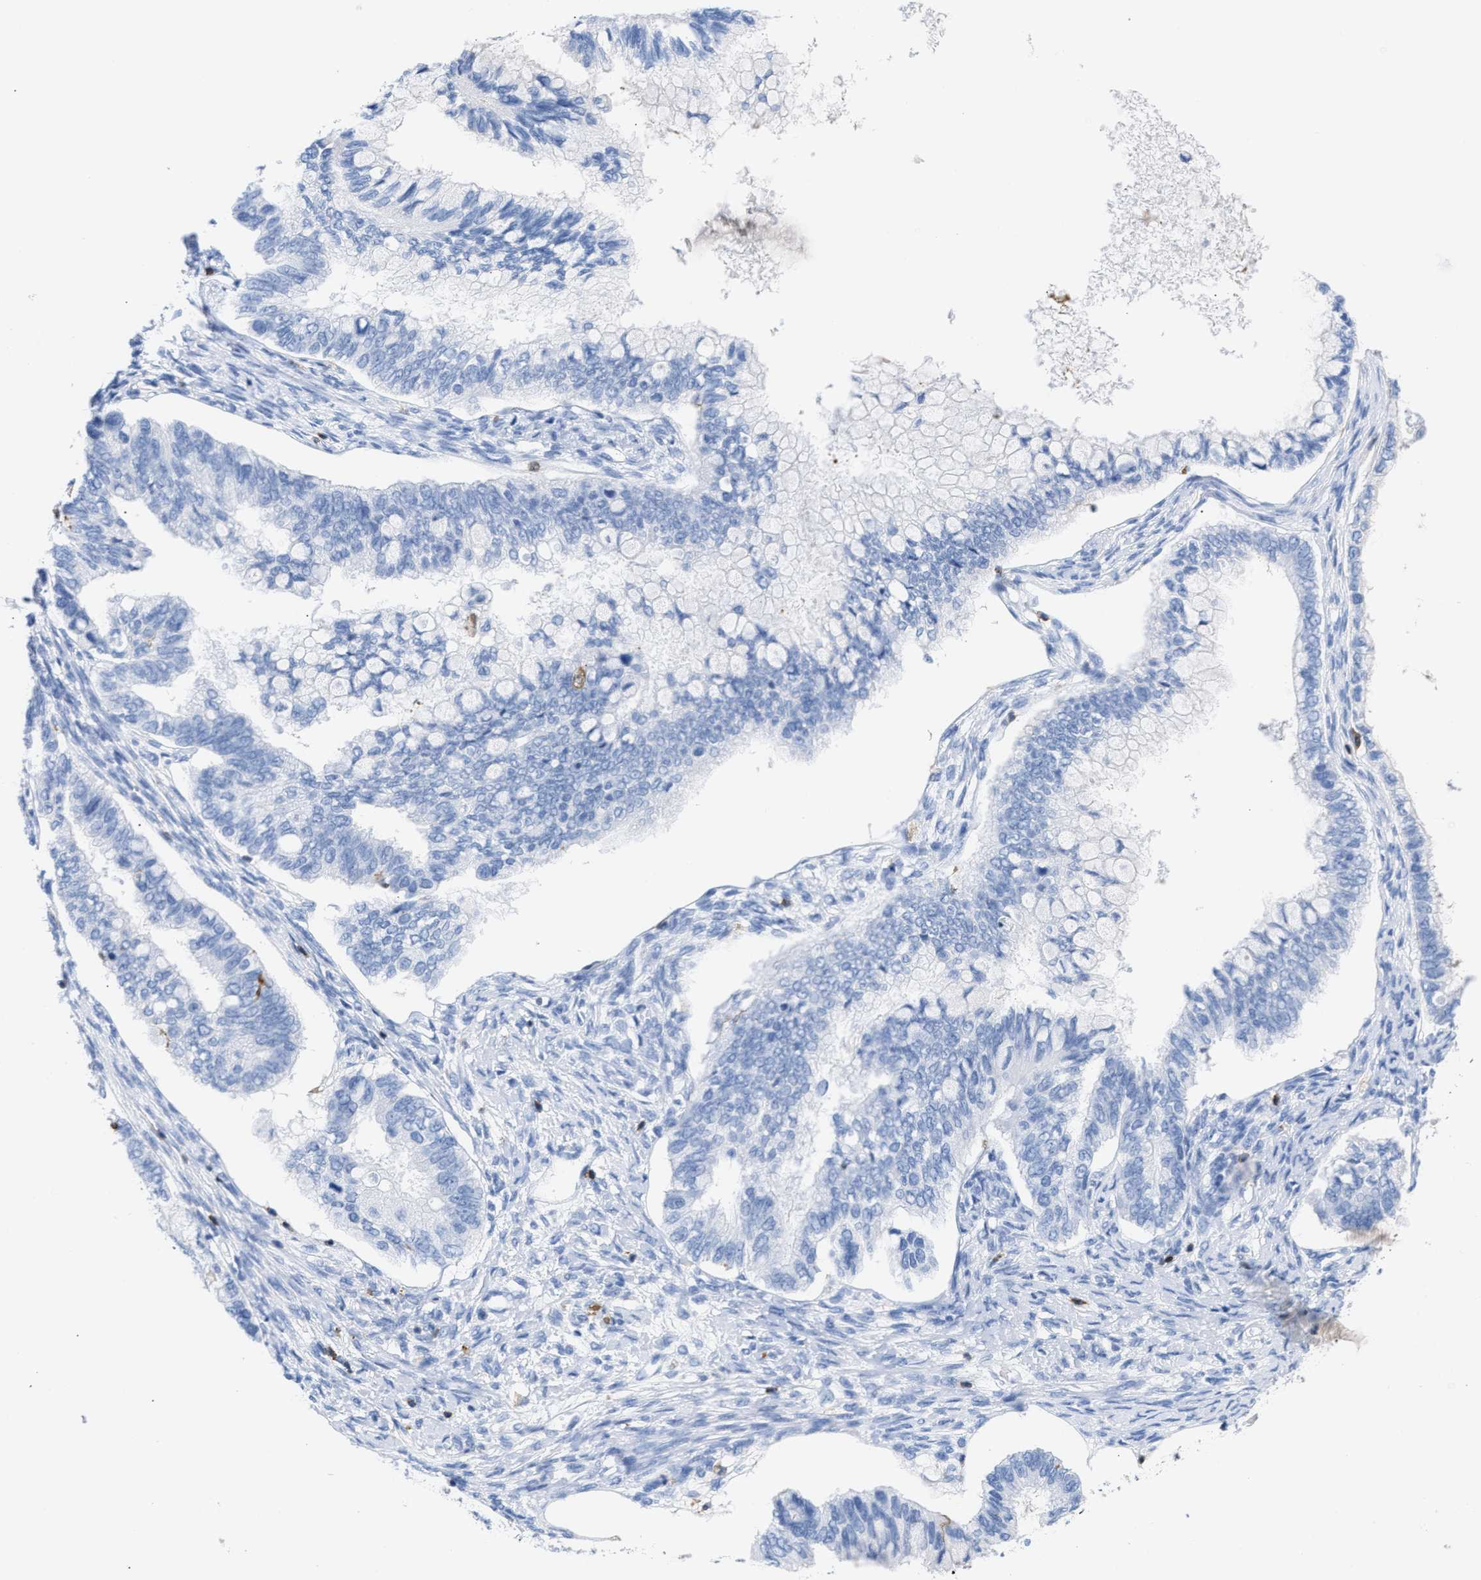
{"staining": {"intensity": "negative", "quantity": "none", "location": "none"}, "tissue": "ovarian cancer", "cell_type": "Tumor cells", "image_type": "cancer", "snomed": [{"axis": "morphology", "description": "Cystadenocarcinoma, mucinous, NOS"}, {"axis": "topography", "description": "Ovary"}], "caption": "Mucinous cystadenocarcinoma (ovarian) was stained to show a protein in brown. There is no significant positivity in tumor cells. (Brightfield microscopy of DAB IHC at high magnification).", "gene": "LCP1", "patient": {"sex": "female", "age": 80}}